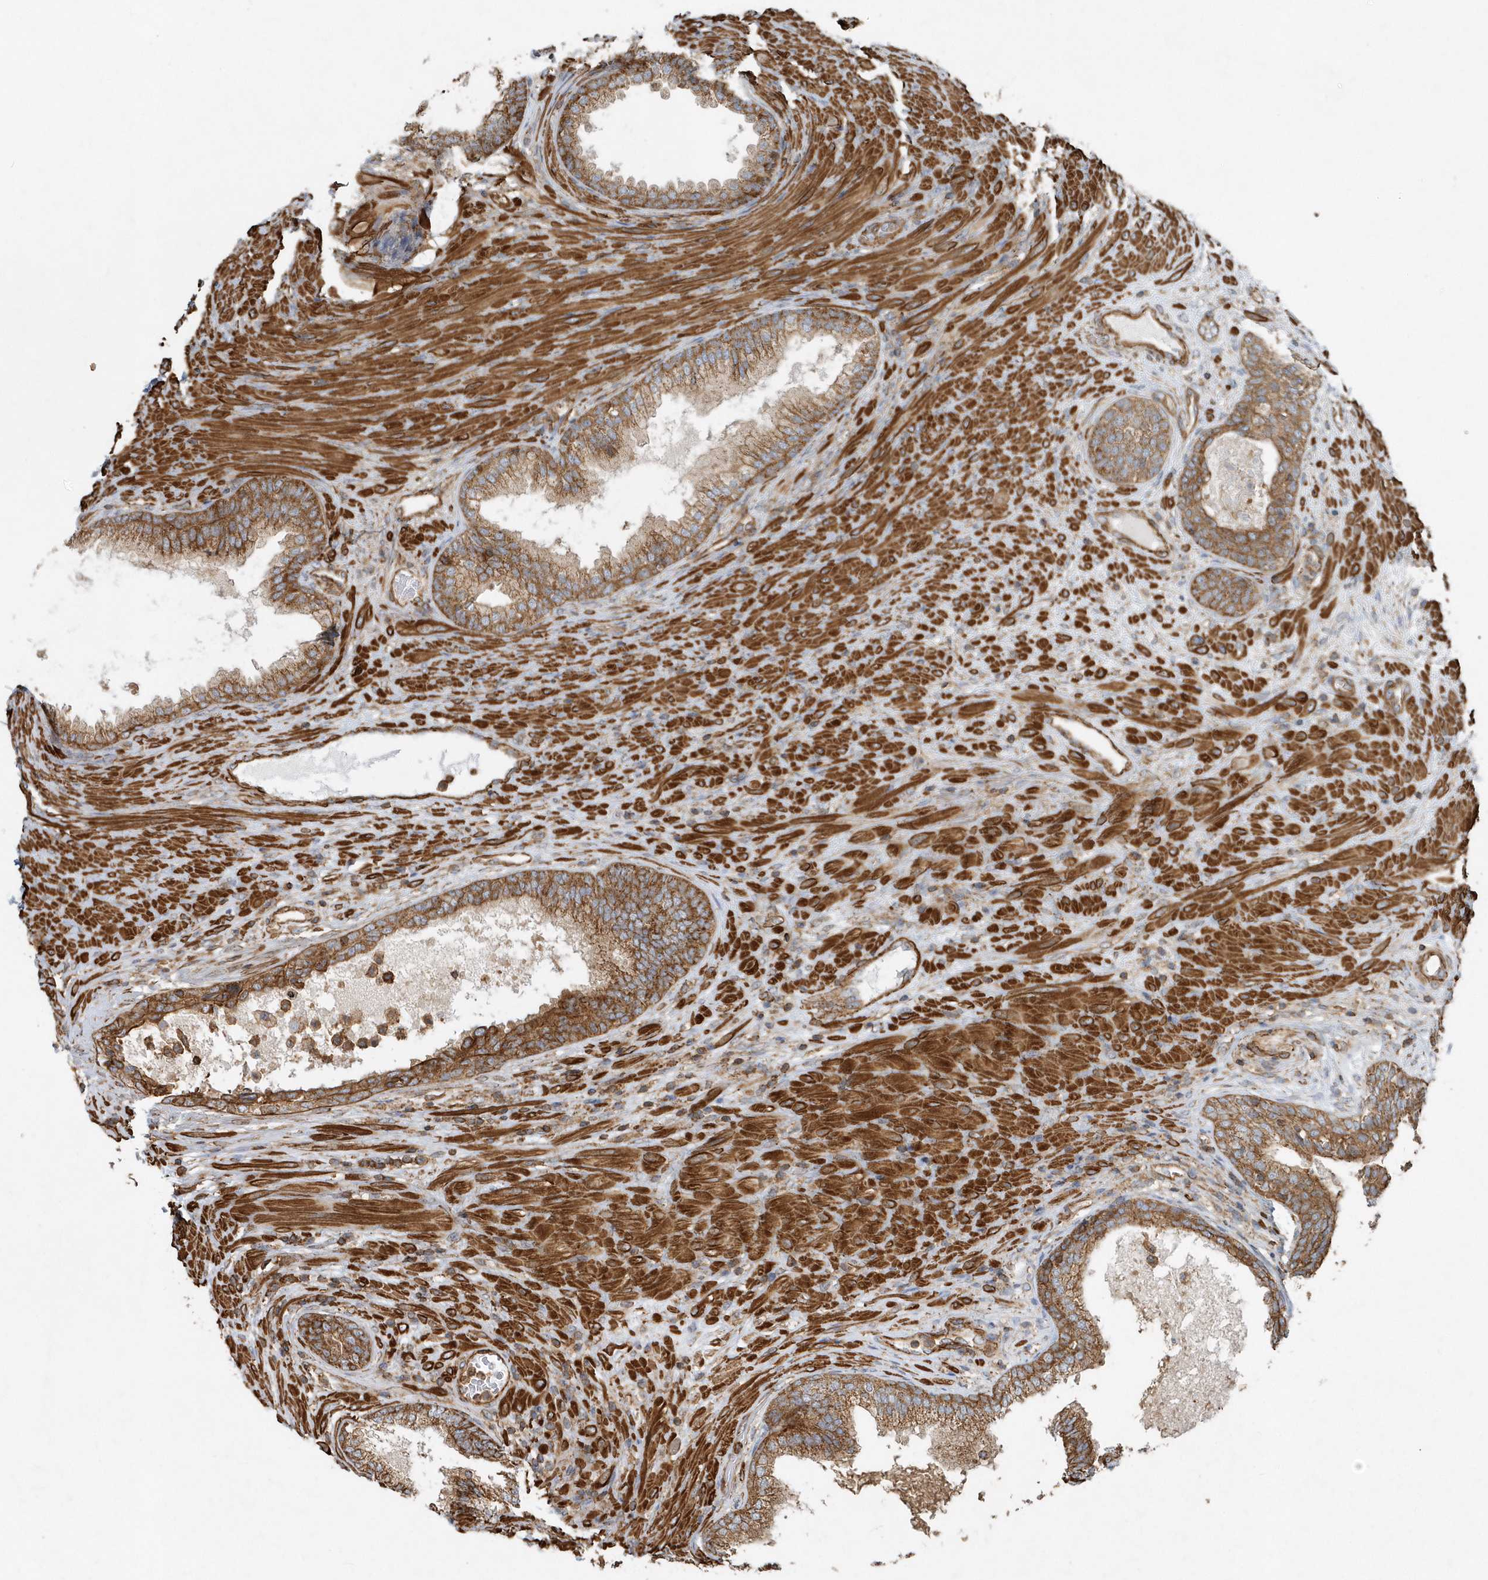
{"staining": {"intensity": "moderate", "quantity": ">75%", "location": "cytoplasmic/membranous"}, "tissue": "prostate", "cell_type": "Glandular cells", "image_type": "normal", "snomed": [{"axis": "morphology", "description": "Normal tissue, NOS"}, {"axis": "topography", "description": "Prostate"}], "caption": "Glandular cells show moderate cytoplasmic/membranous staining in about >75% of cells in unremarkable prostate. (Brightfield microscopy of DAB IHC at high magnification).", "gene": "MMUT", "patient": {"sex": "male", "age": 76}}